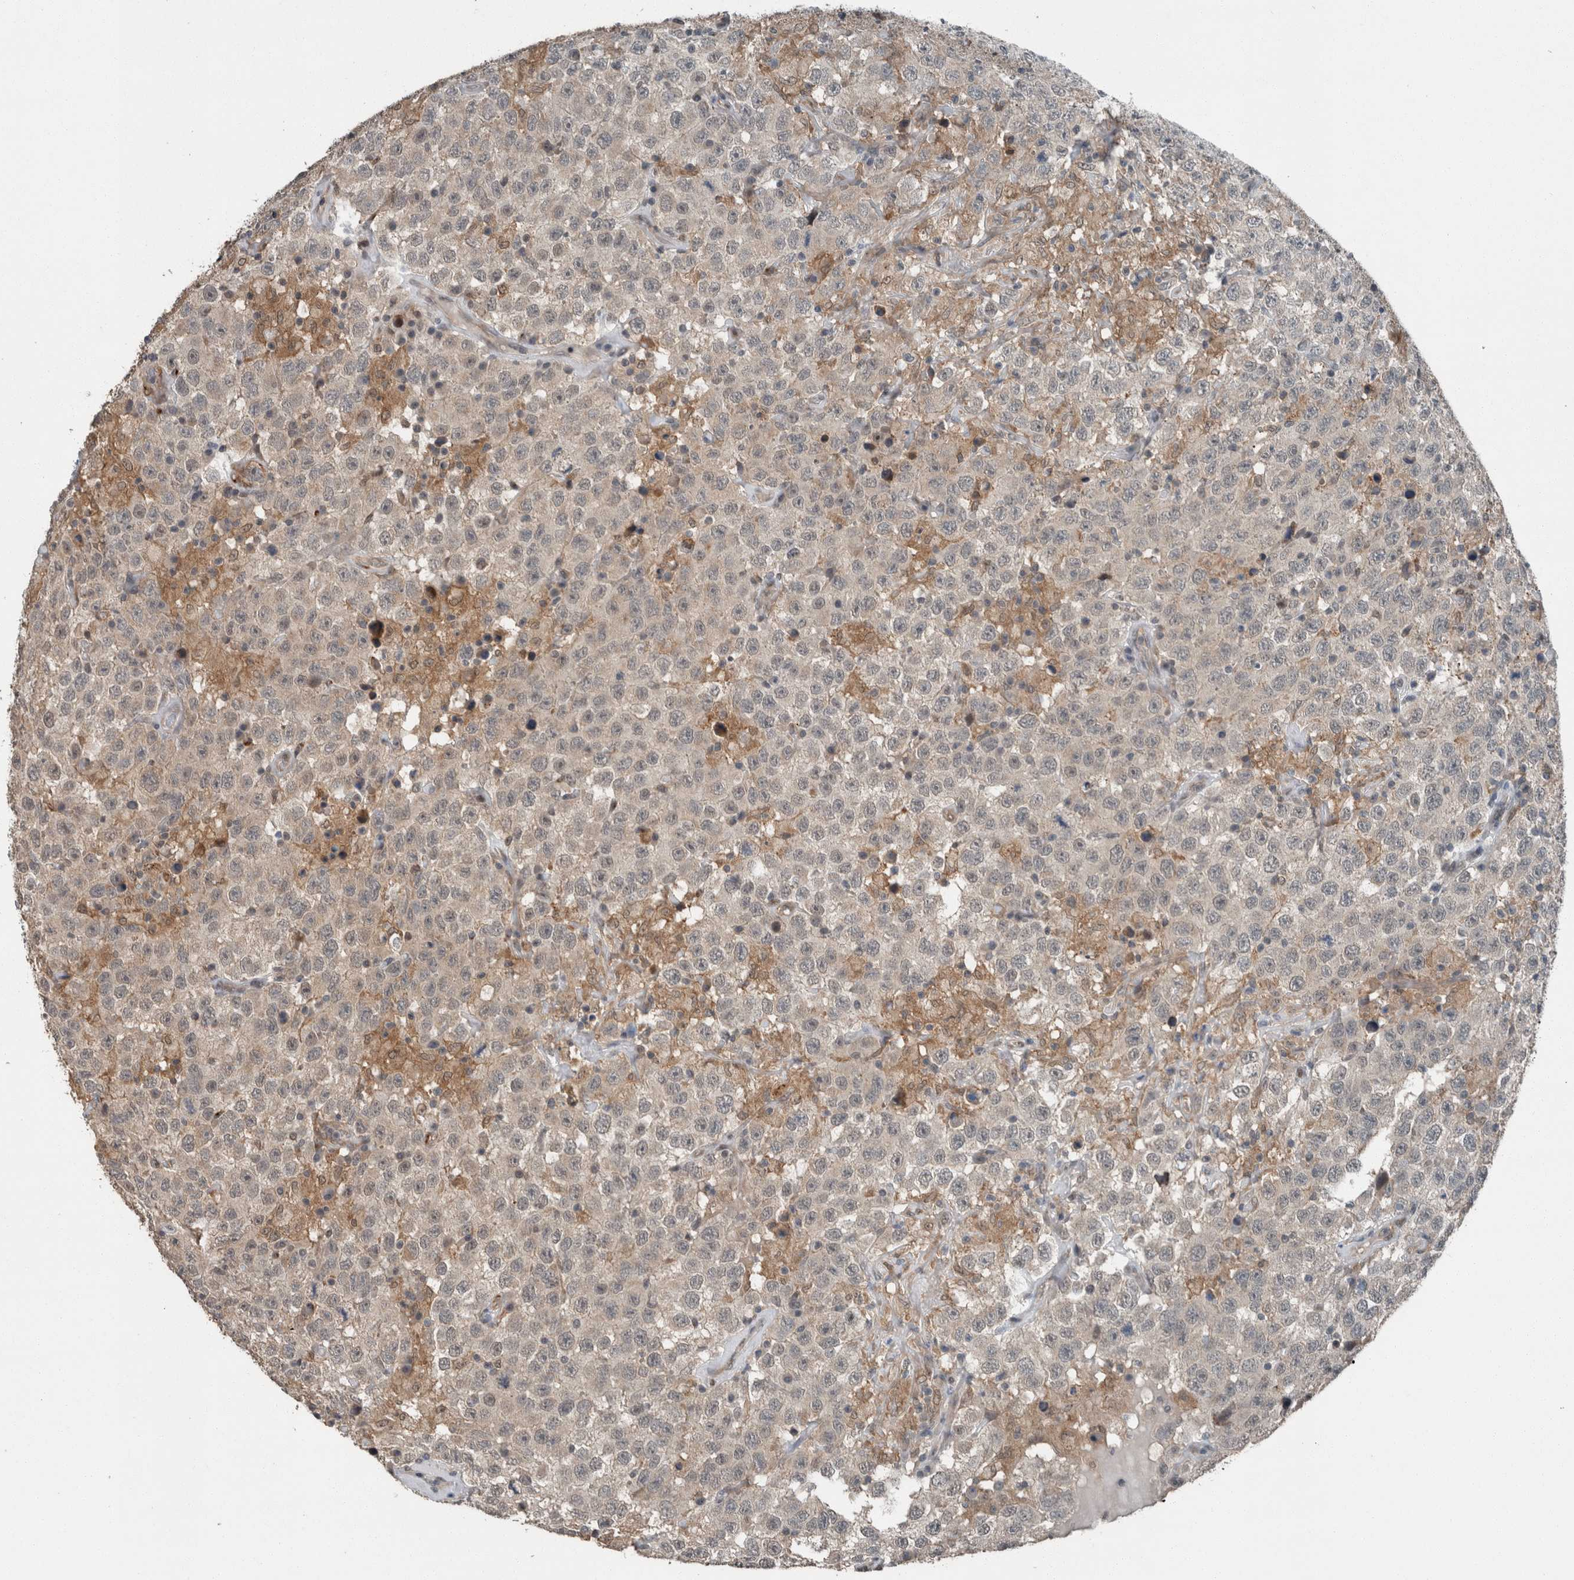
{"staining": {"intensity": "negative", "quantity": "none", "location": "none"}, "tissue": "testis cancer", "cell_type": "Tumor cells", "image_type": "cancer", "snomed": [{"axis": "morphology", "description": "Seminoma, NOS"}, {"axis": "topography", "description": "Testis"}], "caption": "This is an immunohistochemistry (IHC) histopathology image of human testis cancer. There is no expression in tumor cells.", "gene": "MYO1E", "patient": {"sex": "male", "age": 41}}